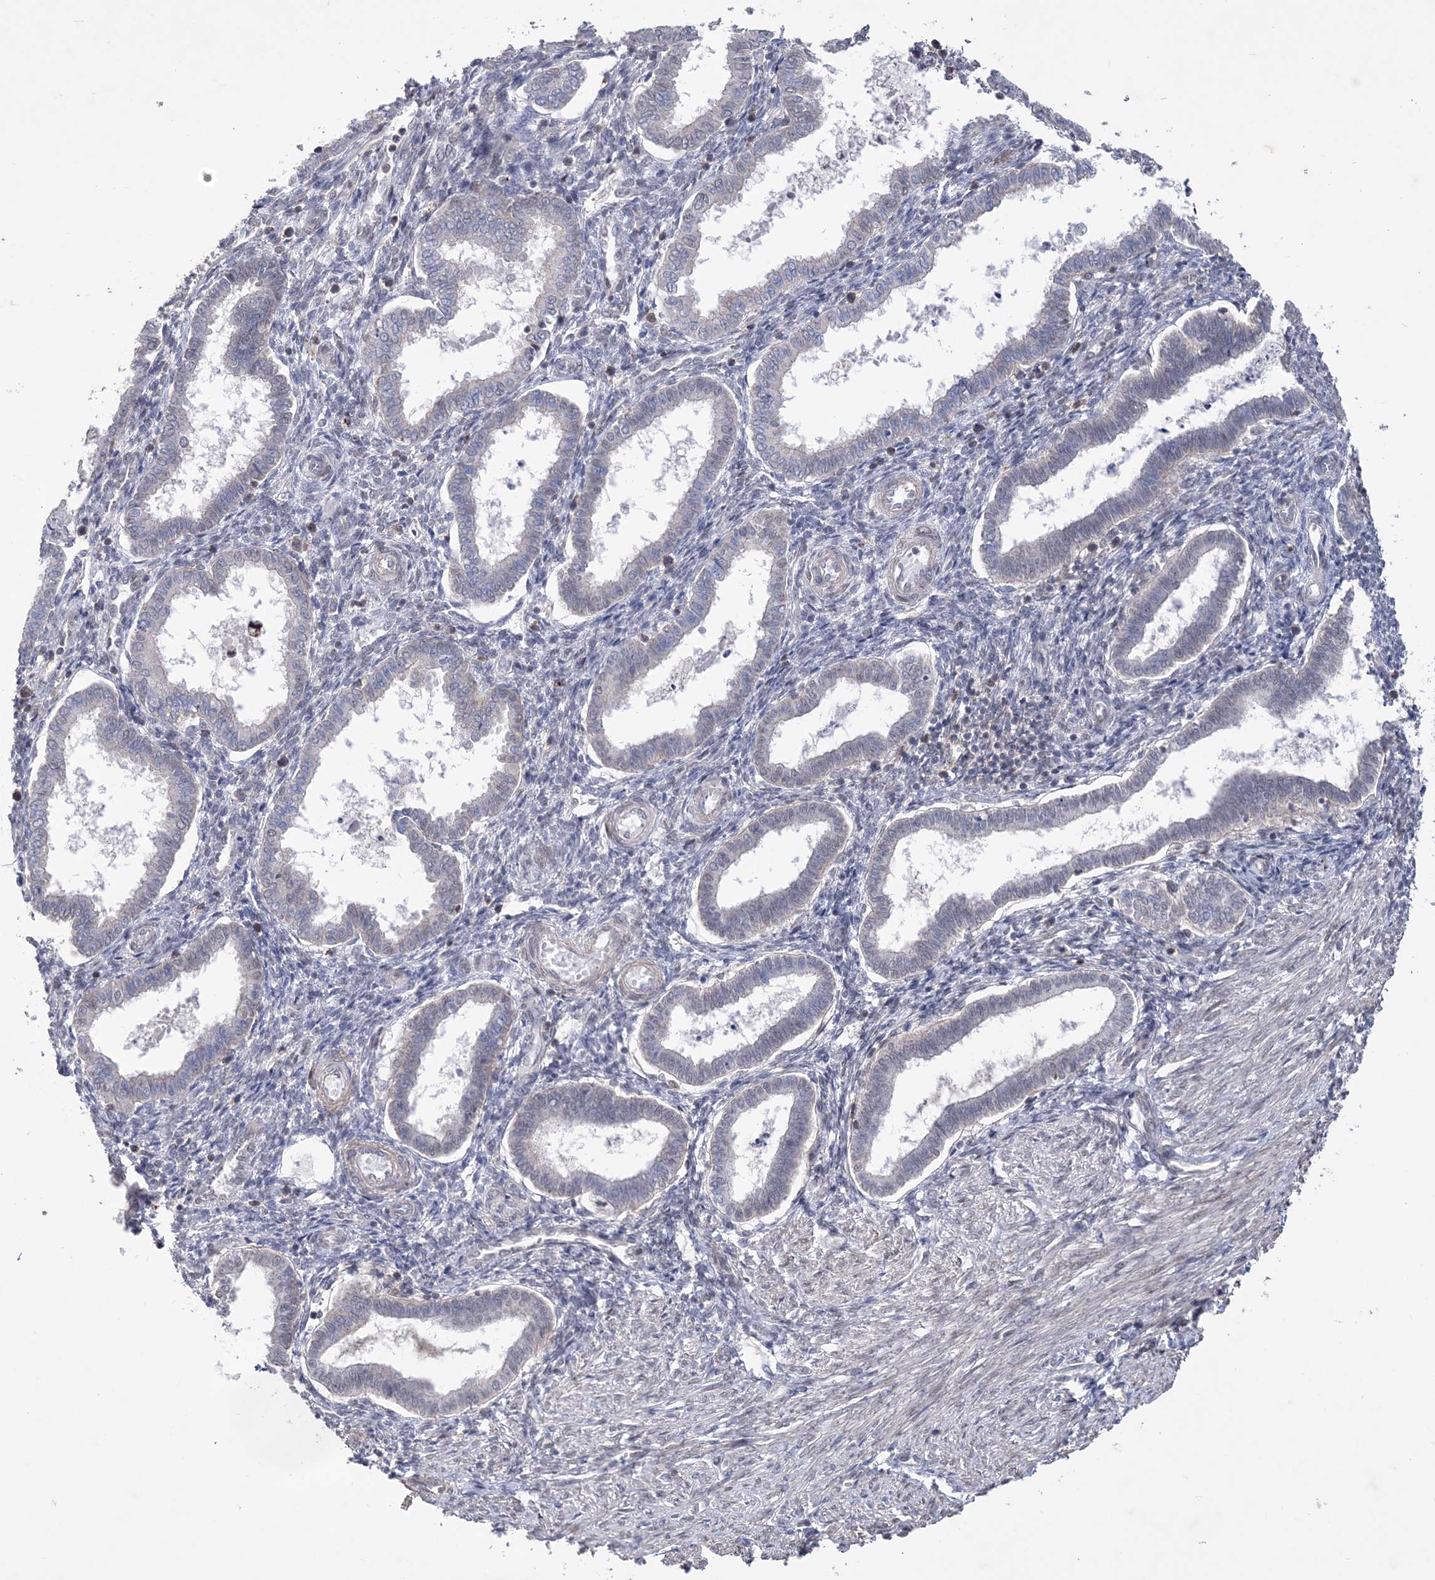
{"staining": {"intensity": "weak", "quantity": "25%-75%", "location": "nuclear"}, "tissue": "endometrium", "cell_type": "Cells in endometrial stroma", "image_type": "normal", "snomed": [{"axis": "morphology", "description": "Normal tissue, NOS"}, {"axis": "topography", "description": "Endometrium"}], "caption": "IHC micrograph of unremarkable human endometrium stained for a protein (brown), which shows low levels of weak nuclear expression in approximately 25%-75% of cells in endometrial stroma.", "gene": "BOD1L1", "patient": {"sex": "female", "age": 24}}